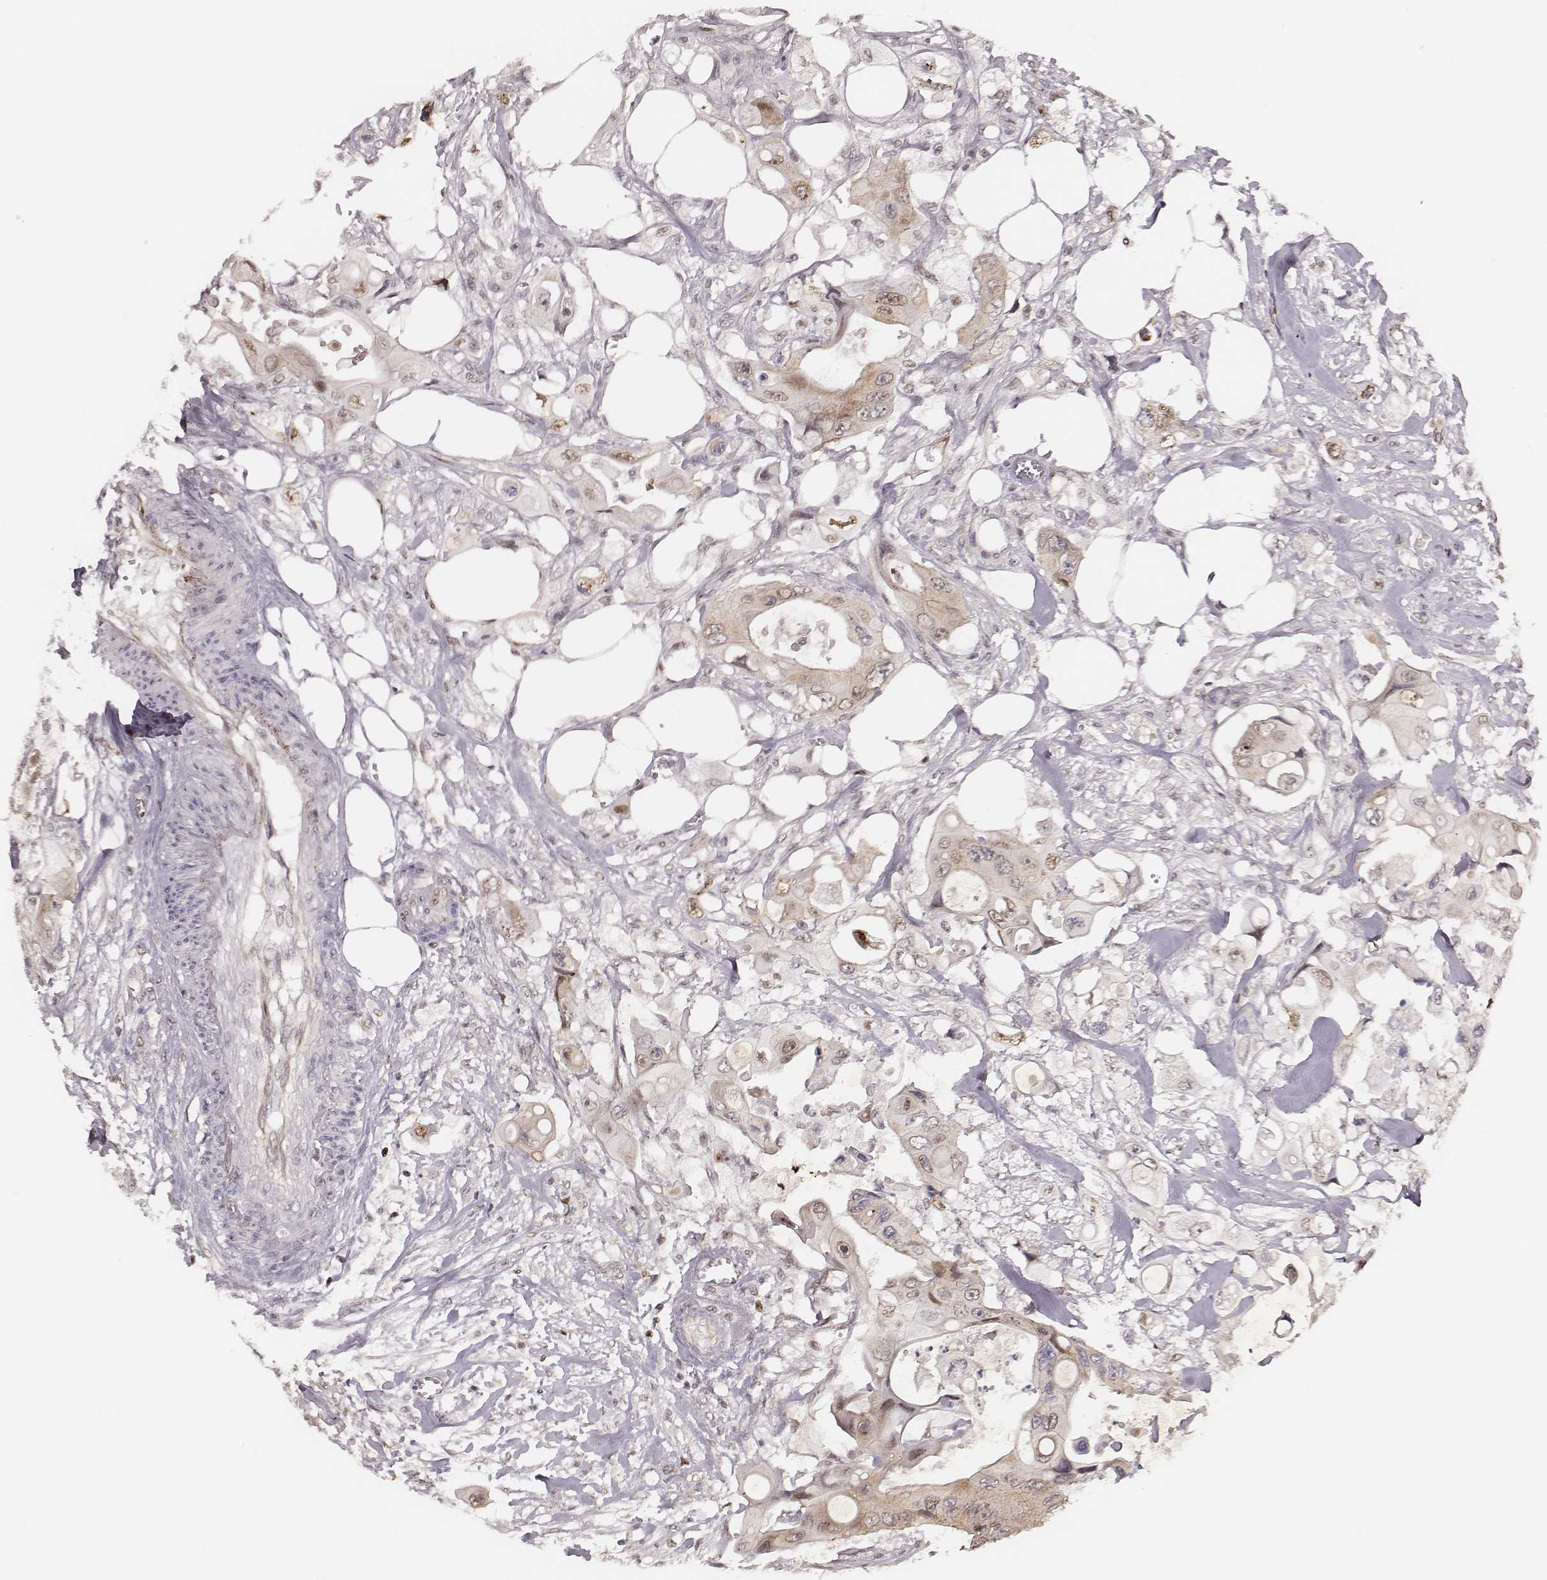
{"staining": {"intensity": "weak", "quantity": ">75%", "location": "cytoplasmic/membranous"}, "tissue": "colorectal cancer", "cell_type": "Tumor cells", "image_type": "cancer", "snomed": [{"axis": "morphology", "description": "Adenocarcinoma, NOS"}, {"axis": "topography", "description": "Rectum"}], "caption": "Tumor cells exhibit low levels of weak cytoplasmic/membranous positivity in about >75% of cells in human colorectal cancer (adenocarcinoma).", "gene": "WDR59", "patient": {"sex": "male", "age": 63}}